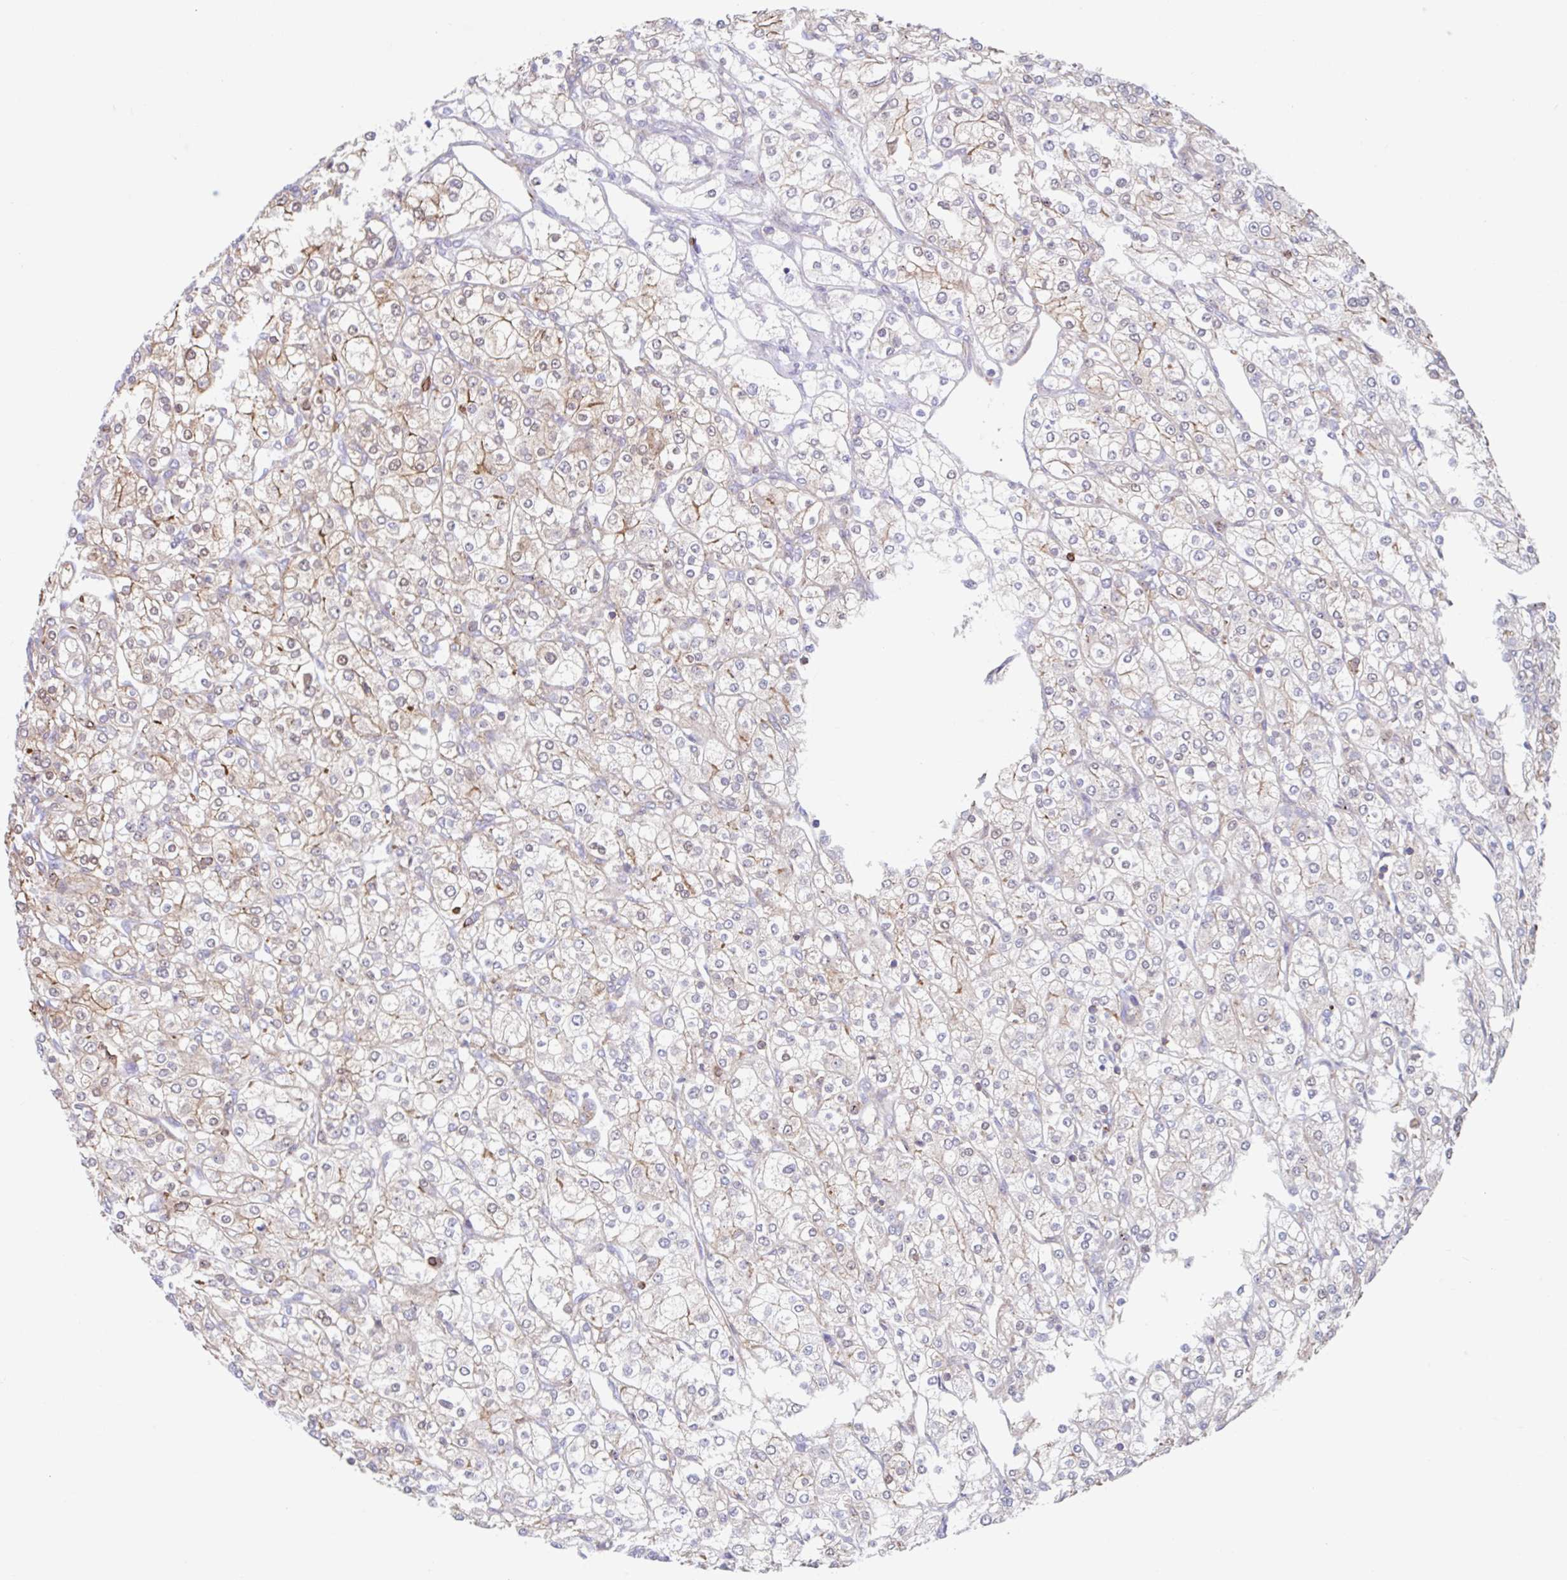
{"staining": {"intensity": "weak", "quantity": "<25%", "location": "cytoplasmic/membranous"}, "tissue": "renal cancer", "cell_type": "Tumor cells", "image_type": "cancer", "snomed": [{"axis": "morphology", "description": "Adenocarcinoma, NOS"}, {"axis": "topography", "description": "Kidney"}], "caption": "Tumor cells show no significant protein expression in adenocarcinoma (renal).", "gene": "EFHD1", "patient": {"sex": "male", "age": 80}}